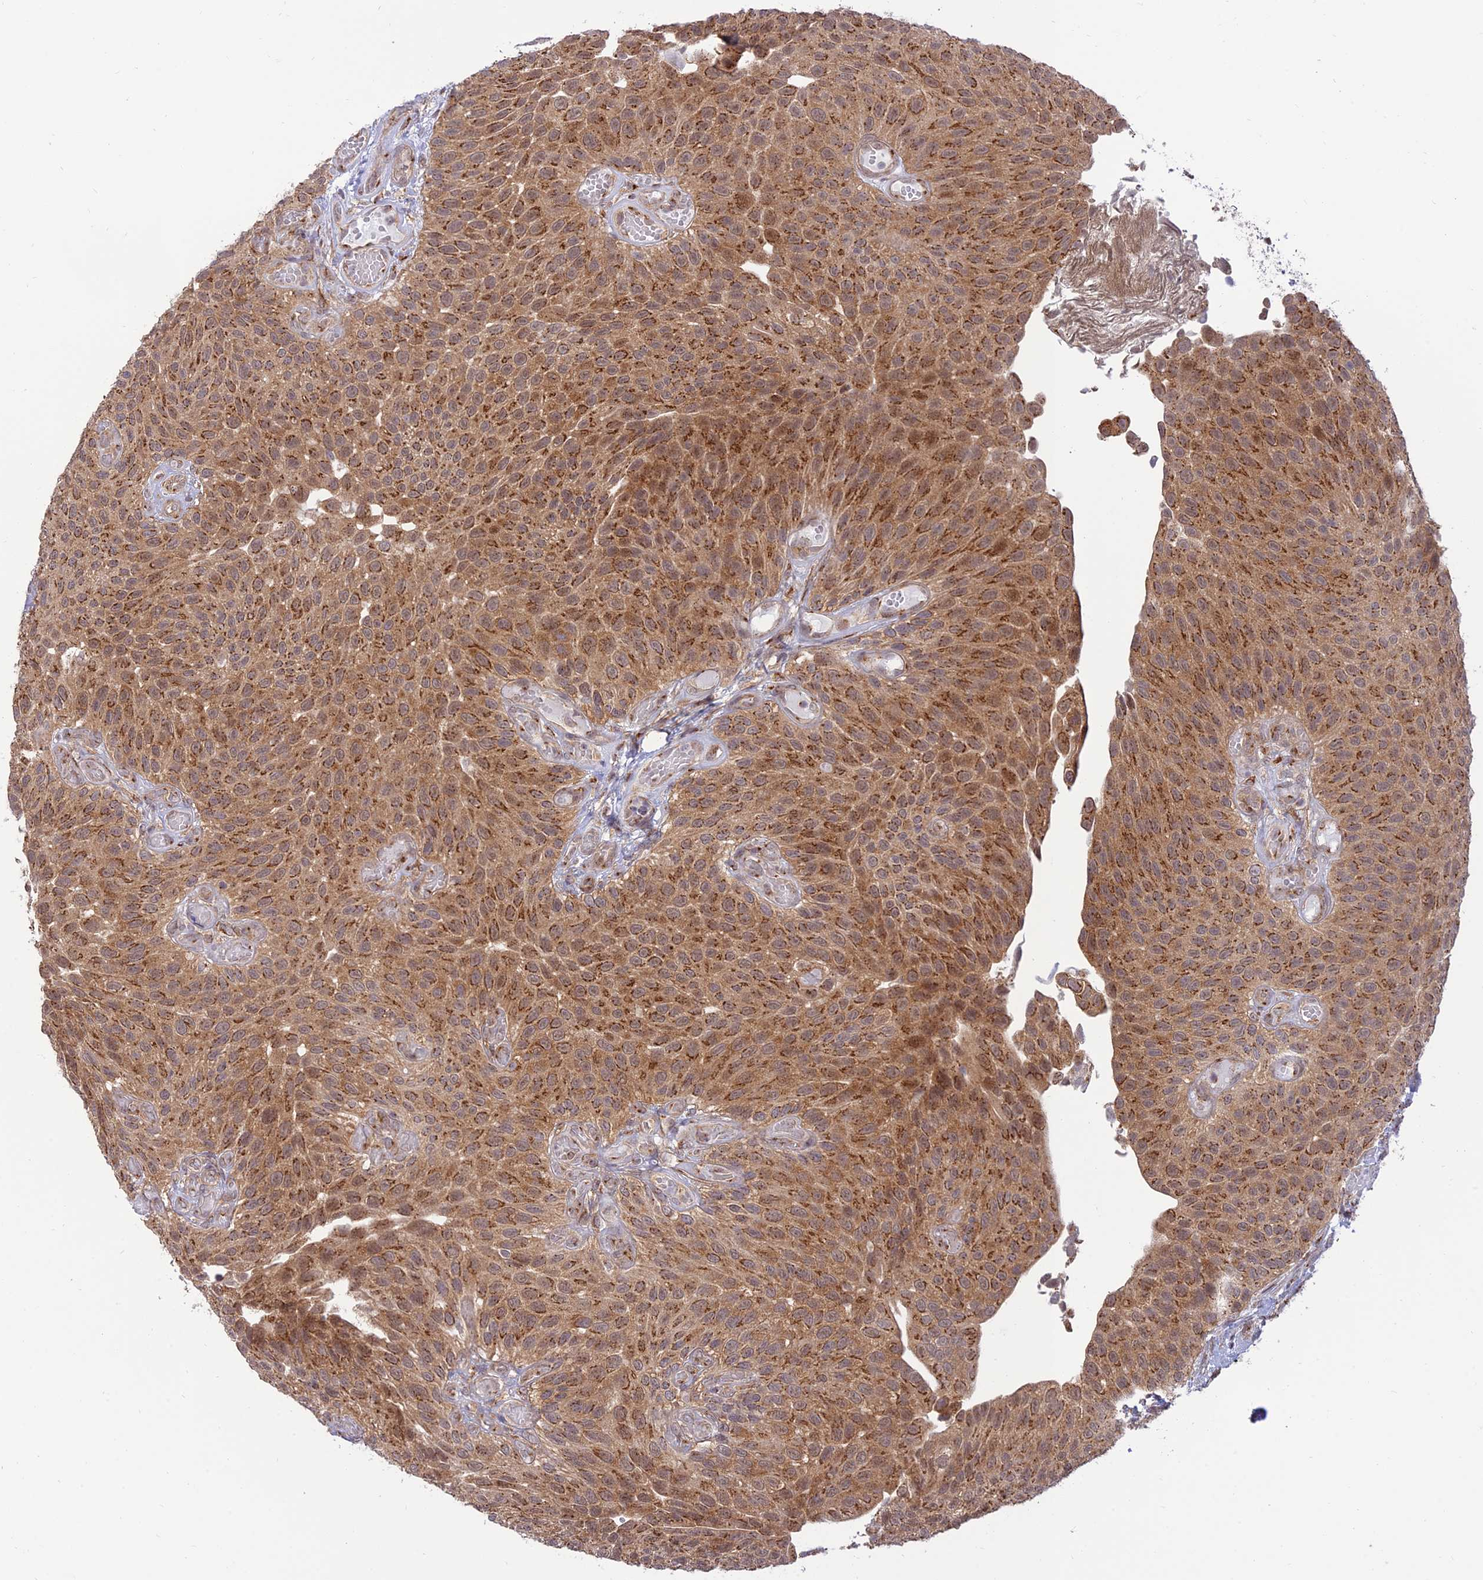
{"staining": {"intensity": "strong", "quantity": ">75%", "location": "cytoplasmic/membranous"}, "tissue": "urothelial cancer", "cell_type": "Tumor cells", "image_type": "cancer", "snomed": [{"axis": "morphology", "description": "Urothelial carcinoma, Low grade"}, {"axis": "topography", "description": "Urinary bladder"}], "caption": "A brown stain highlights strong cytoplasmic/membranous positivity of a protein in low-grade urothelial carcinoma tumor cells. Nuclei are stained in blue.", "gene": "GOLGA3", "patient": {"sex": "male", "age": 89}}